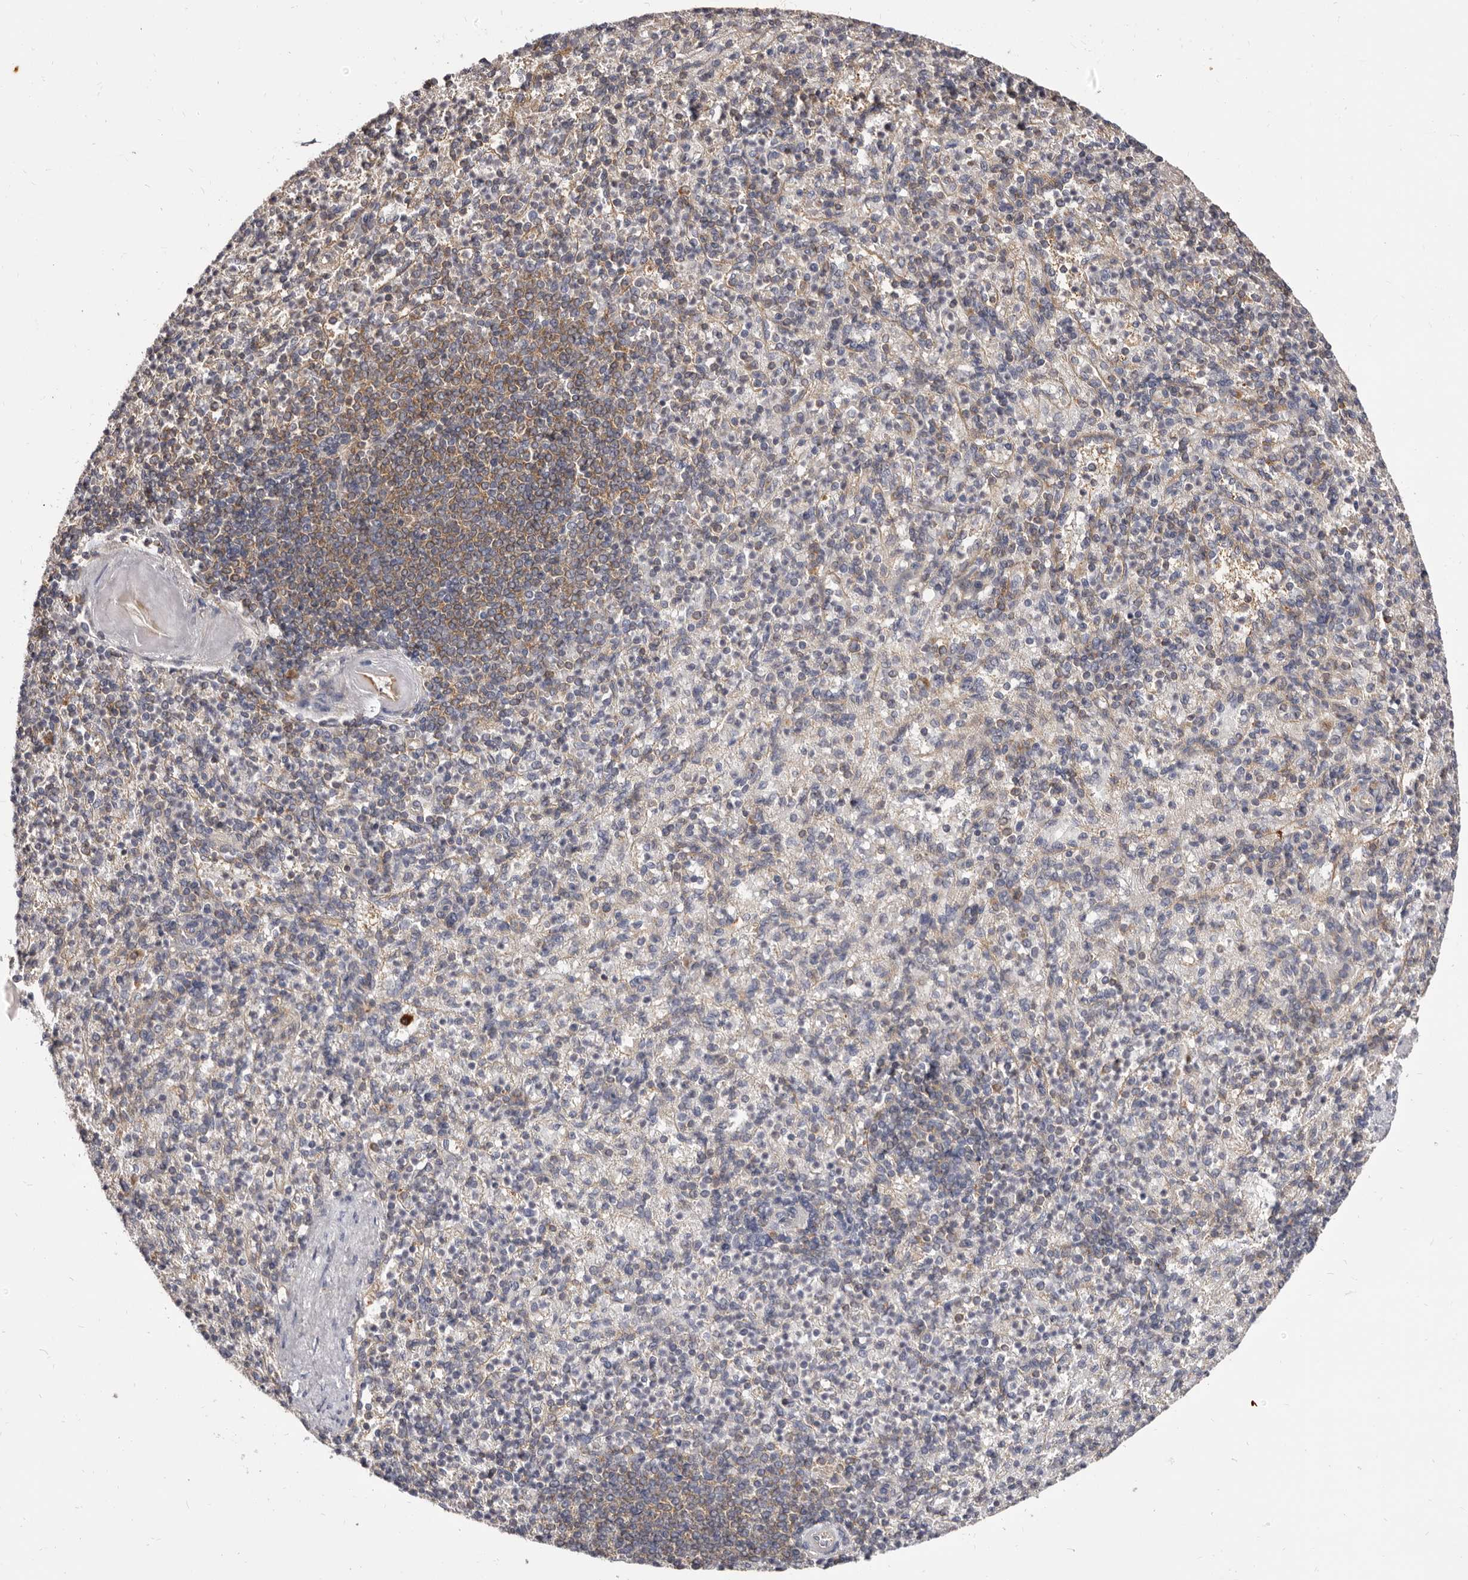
{"staining": {"intensity": "weak", "quantity": "25%-75%", "location": "cytoplasmic/membranous"}, "tissue": "spleen", "cell_type": "Cells in red pulp", "image_type": "normal", "snomed": [{"axis": "morphology", "description": "Normal tissue, NOS"}, {"axis": "topography", "description": "Spleen"}], "caption": "Immunohistochemical staining of unremarkable human spleen exhibits weak cytoplasmic/membranous protein expression in approximately 25%-75% of cells in red pulp. The staining is performed using DAB (3,3'-diaminobenzidine) brown chromogen to label protein expression. The nuclei are counter-stained blue using hematoxylin.", "gene": "ADAMTS20", "patient": {"sex": "female", "age": 74}}